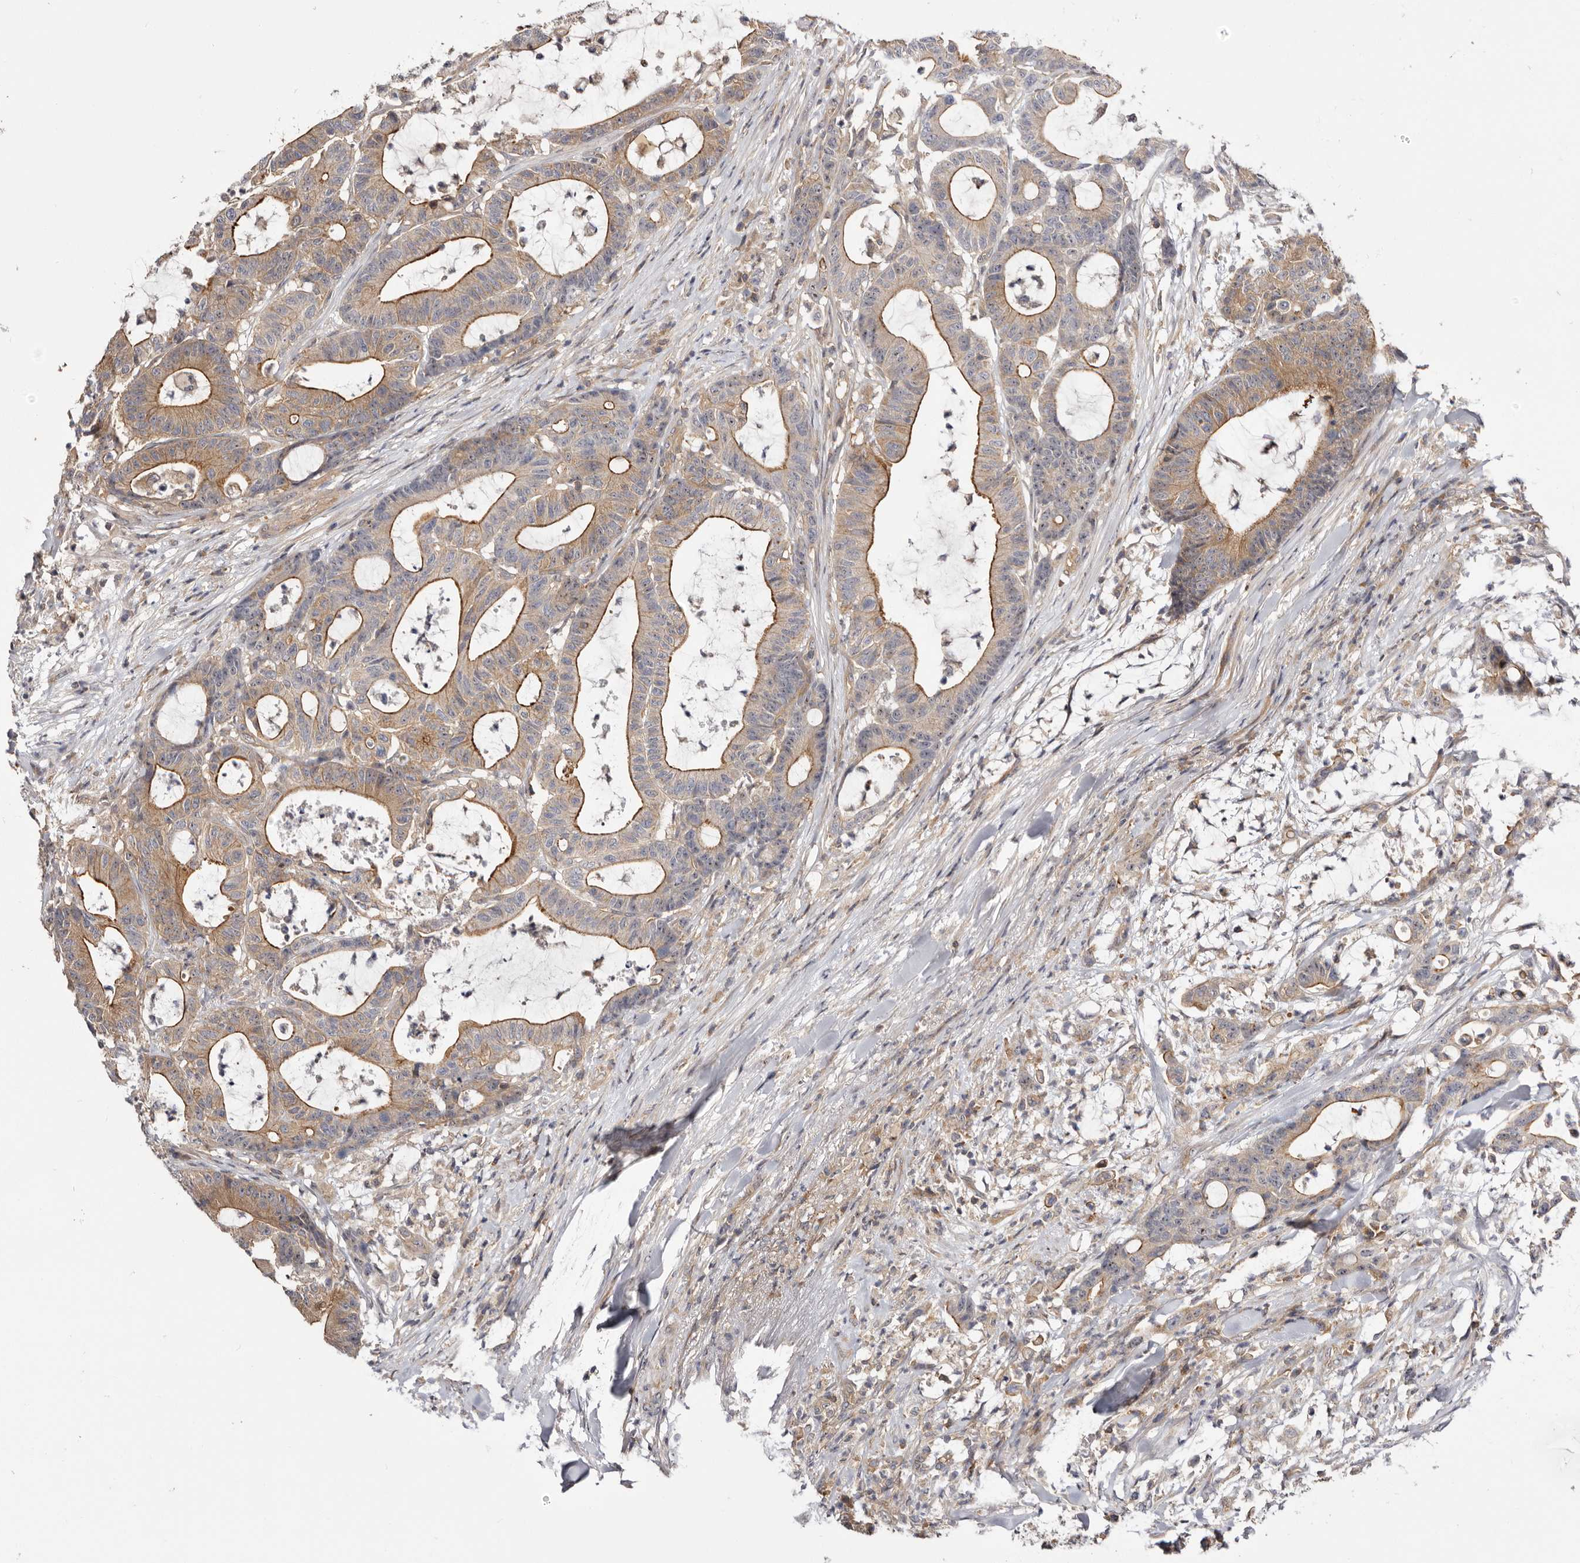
{"staining": {"intensity": "moderate", "quantity": "25%-75%", "location": "cytoplasmic/membranous"}, "tissue": "colorectal cancer", "cell_type": "Tumor cells", "image_type": "cancer", "snomed": [{"axis": "morphology", "description": "Adenocarcinoma, NOS"}, {"axis": "topography", "description": "Colon"}], "caption": "Immunohistochemical staining of colorectal cancer (adenocarcinoma) shows moderate cytoplasmic/membranous protein positivity in about 25%-75% of tumor cells.", "gene": "PANK4", "patient": {"sex": "female", "age": 84}}